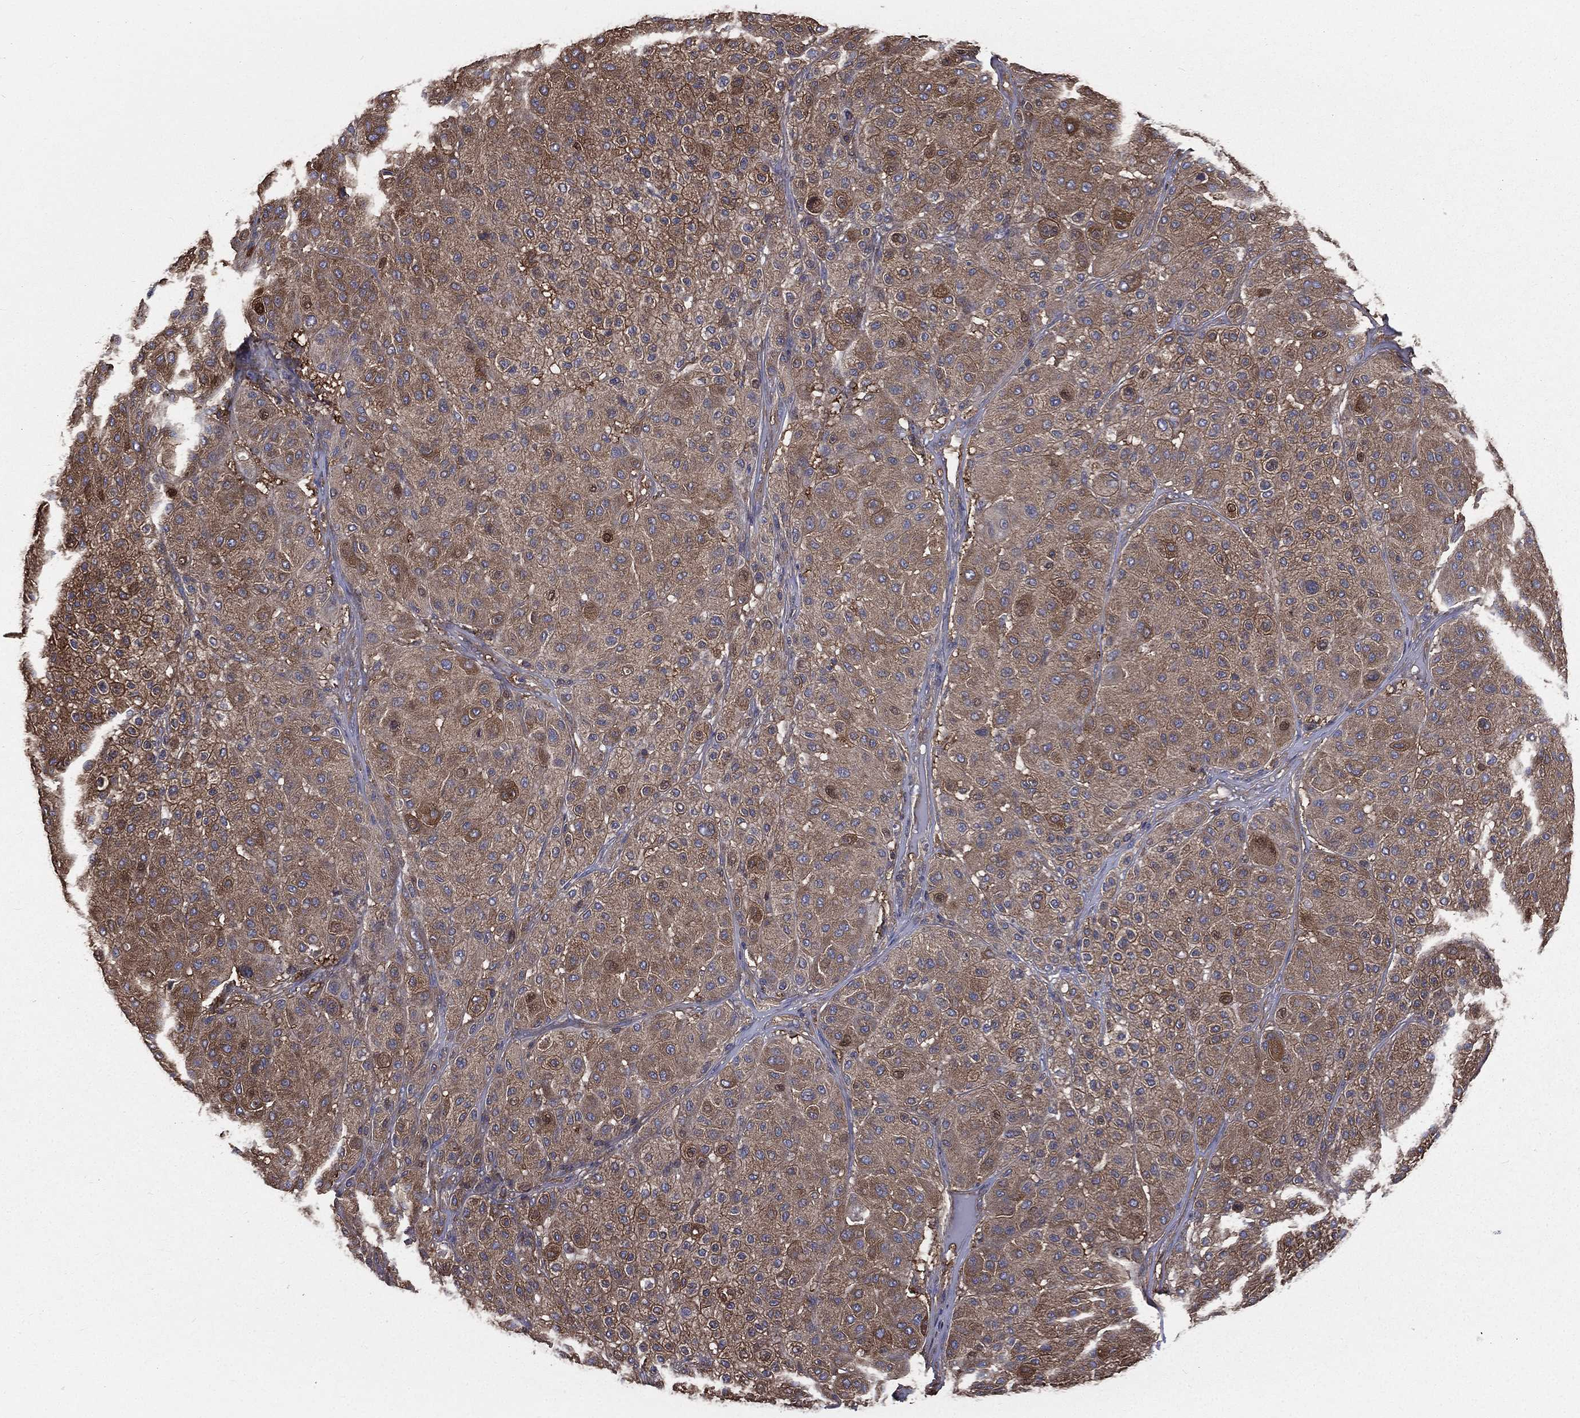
{"staining": {"intensity": "moderate", "quantity": ">75%", "location": "cytoplasmic/membranous"}, "tissue": "melanoma", "cell_type": "Tumor cells", "image_type": "cancer", "snomed": [{"axis": "morphology", "description": "Malignant melanoma, Metastatic site"}, {"axis": "topography", "description": "Smooth muscle"}], "caption": "Protein positivity by immunohistochemistry displays moderate cytoplasmic/membranous positivity in approximately >75% of tumor cells in melanoma.", "gene": "SARS1", "patient": {"sex": "male", "age": 41}}